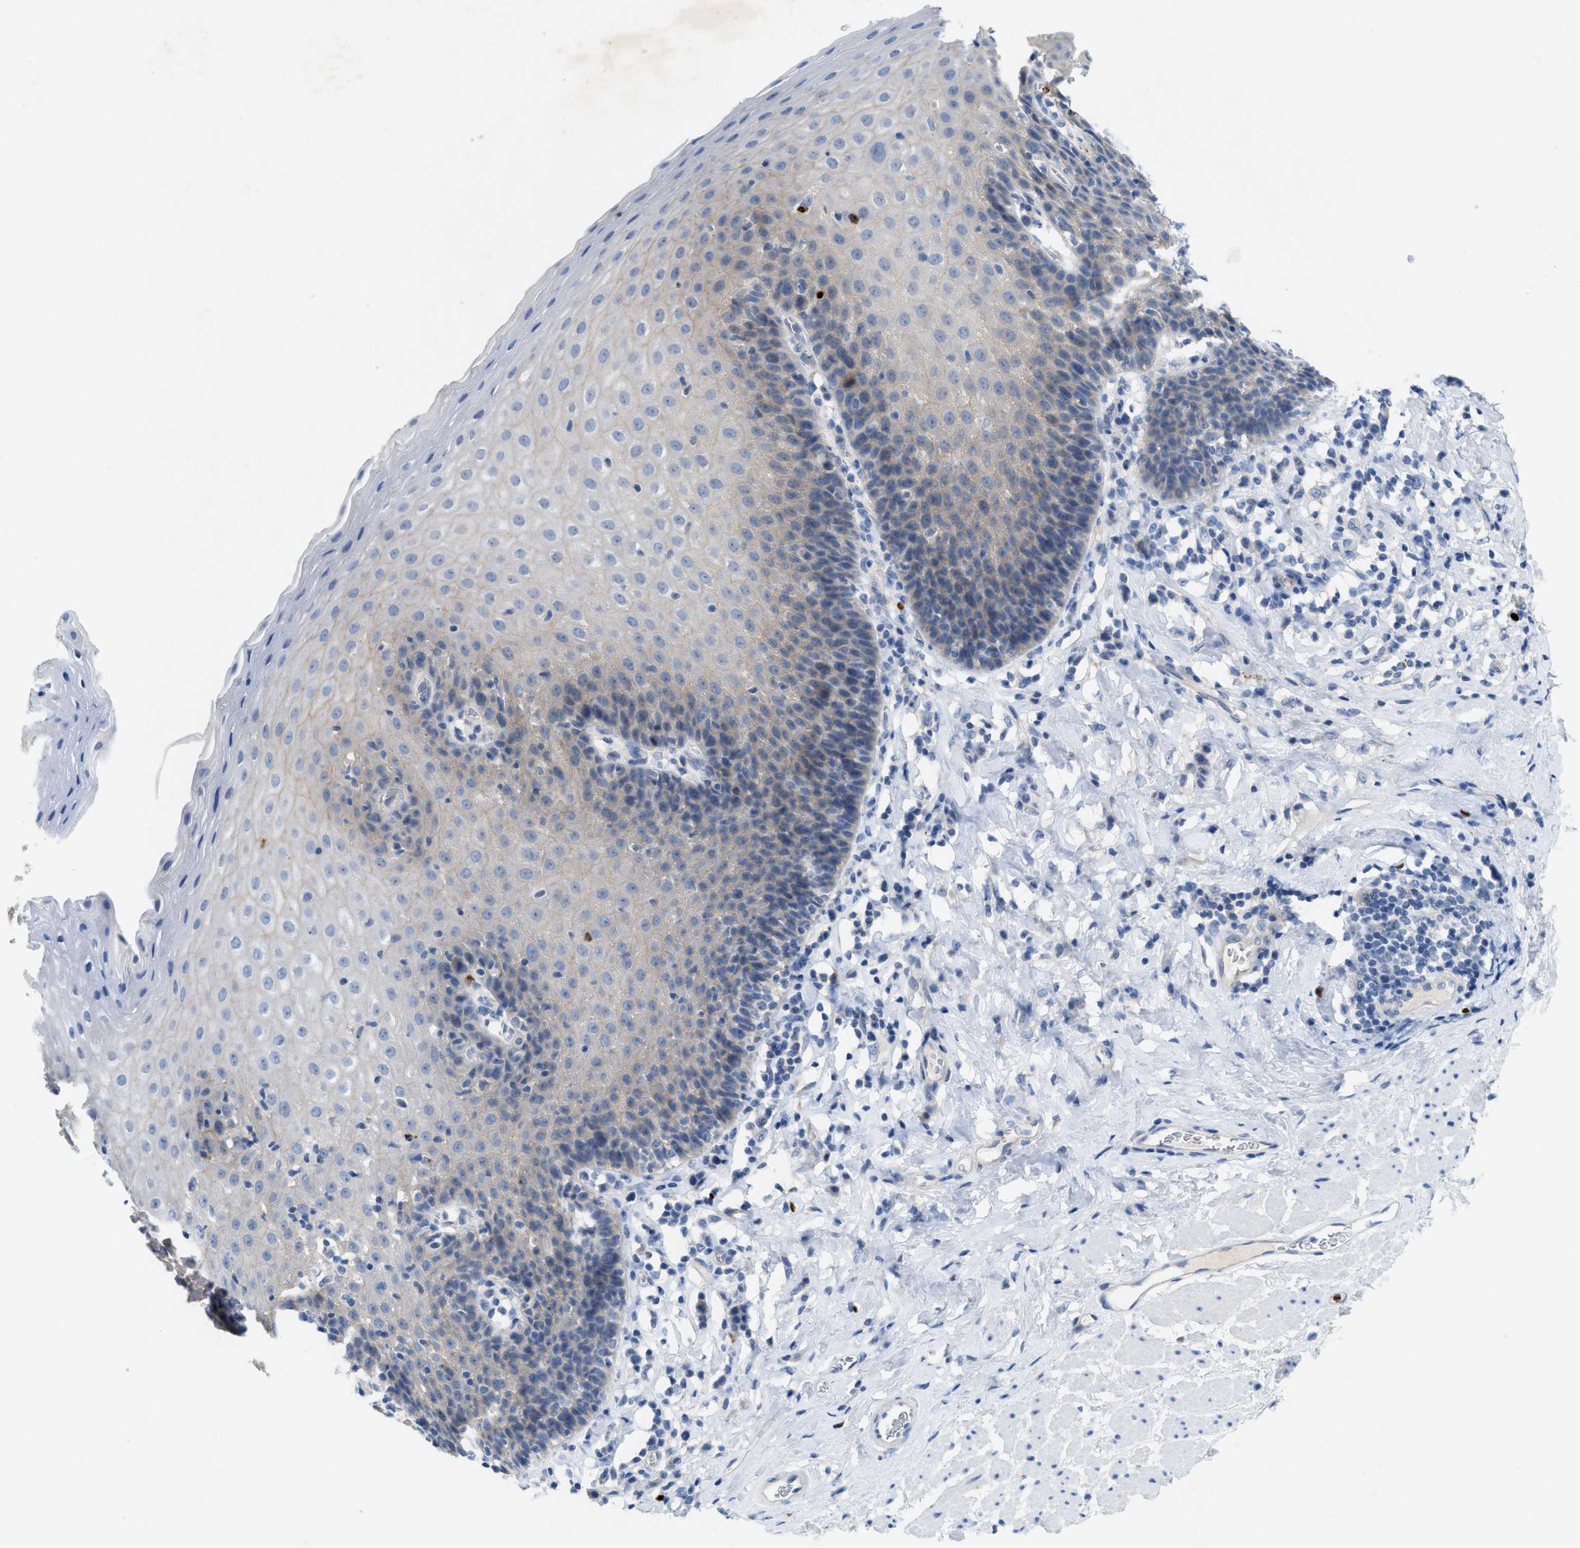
{"staining": {"intensity": "weak", "quantity": "<25%", "location": "cytoplasmic/membranous"}, "tissue": "esophagus", "cell_type": "Squamous epithelial cells", "image_type": "normal", "snomed": [{"axis": "morphology", "description": "Normal tissue, NOS"}, {"axis": "topography", "description": "Esophagus"}], "caption": "Immunohistochemistry (IHC) of unremarkable human esophagus exhibits no expression in squamous epithelial cells.", "gene": "CKLF", "patient": {"sex": "female", "age": 61}}